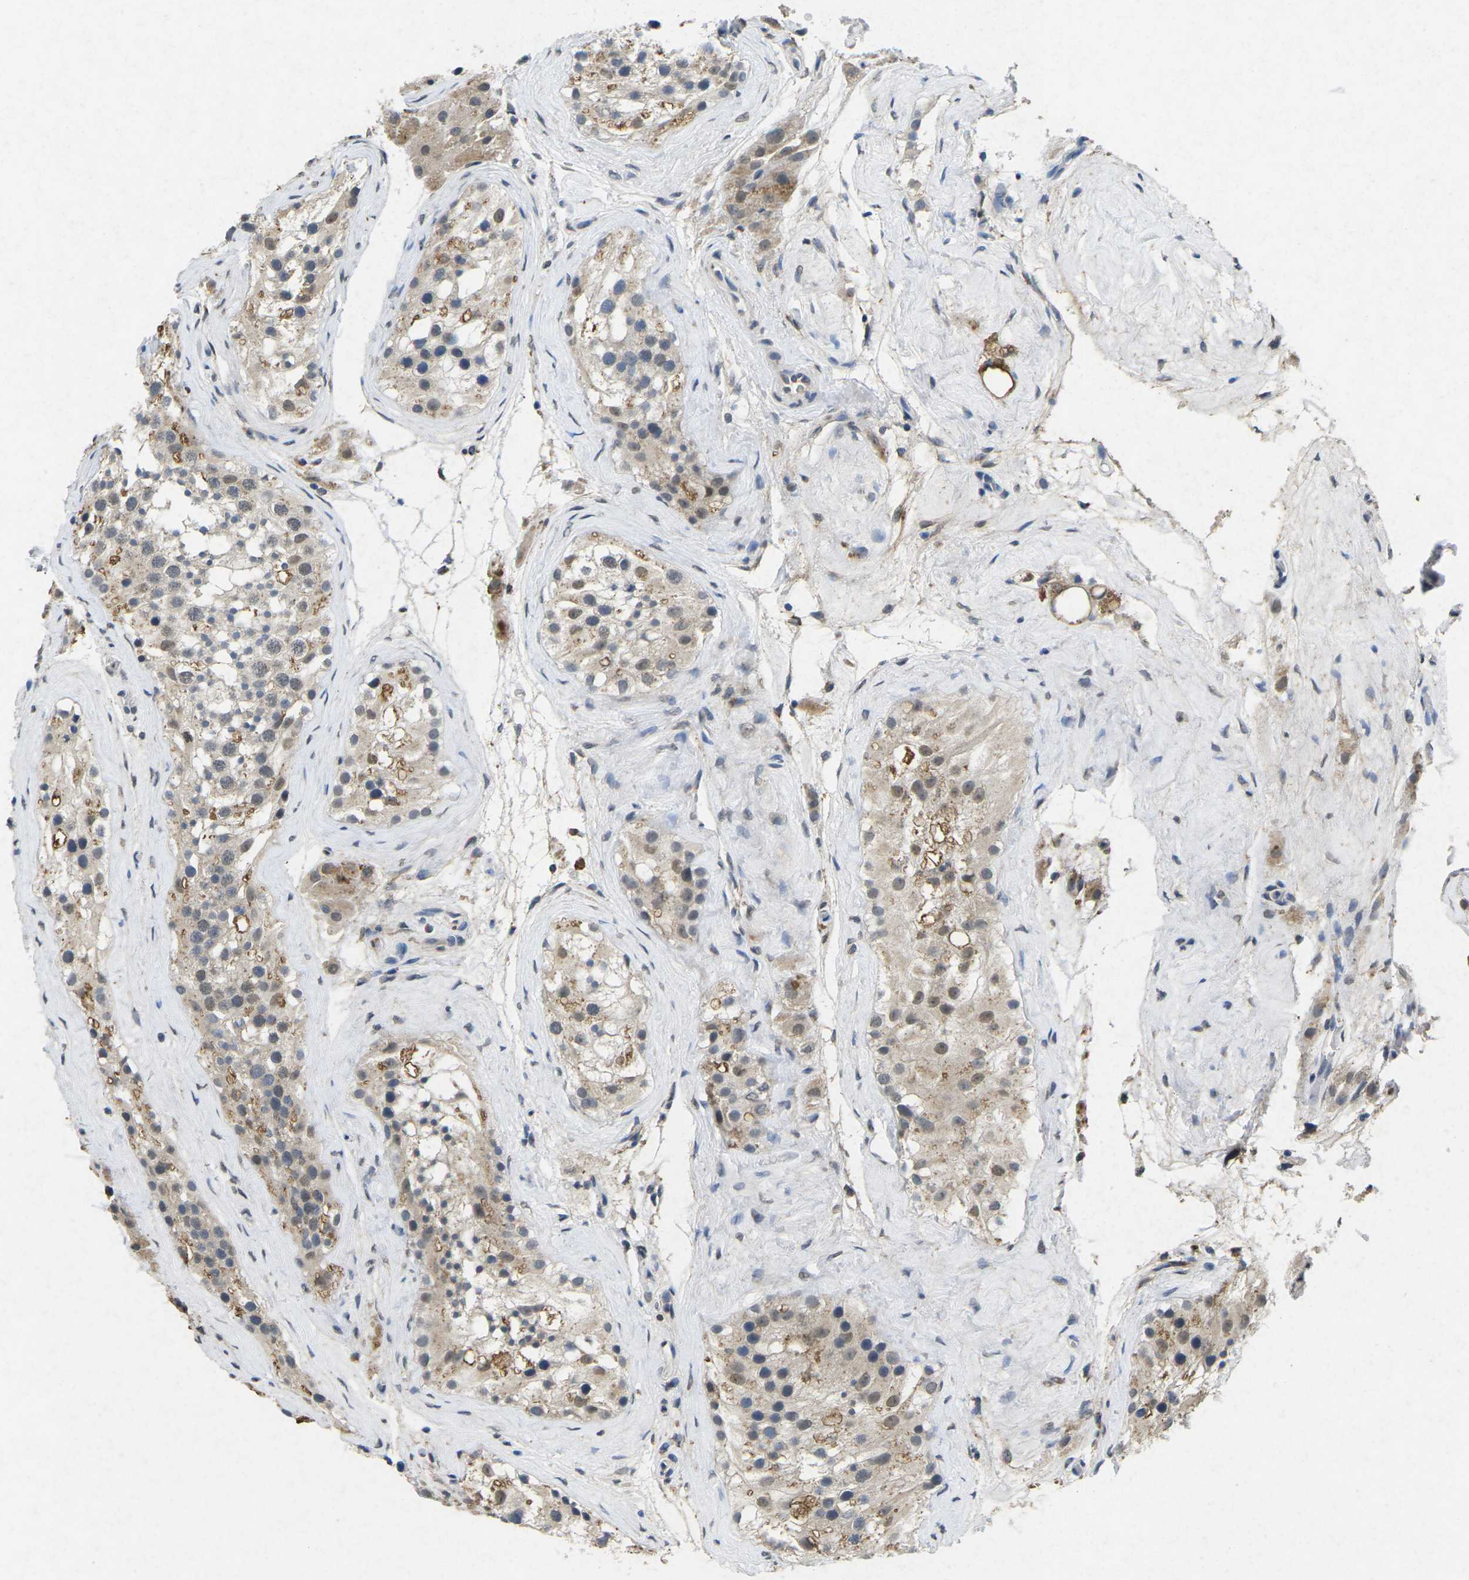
{"staining": {"intensity": "weak", "quantity": "25%-75%", "location": "cytoplasmic/membranous,nuclear"}, "tissue": "testis", "cell_type": "Cells in seminiferous ducts", "image_type": "normal", "snomed": [{"axis": "morphology", "description": "Normal tissue, NOS"}, {"axis": "morphology", "description": "Seminoma, NOS"}, {"axis": "topography", "description": "Testis"}], "caption": "Cells in seminiferous ducts demonstrate weak cytoplasmic/membranous,nuclear expression in about 25%-75% of cells in normal testis.", "gene": "SCNN1B", "patient": {"sex": "male", "age": 71}}